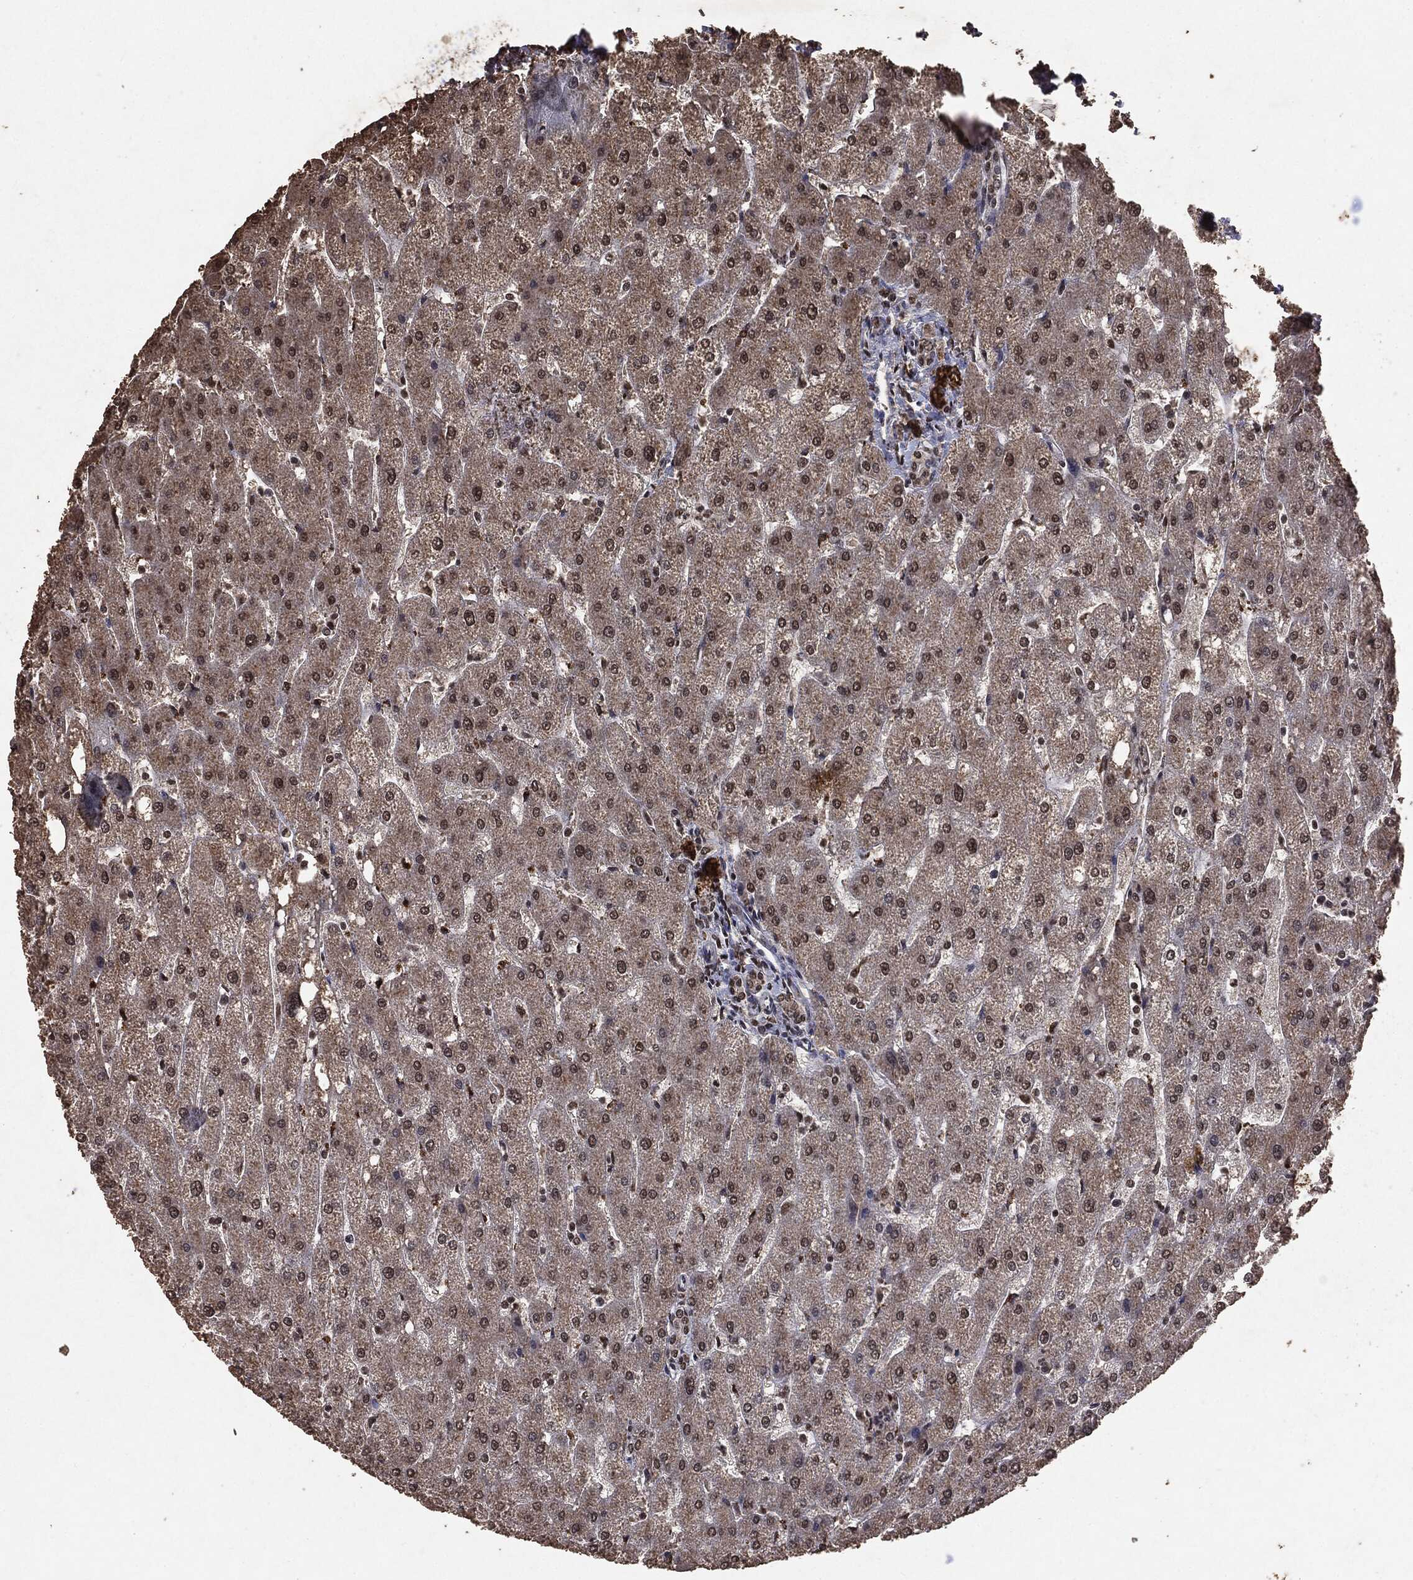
{"staining": {"intensity": "moderate", "quantity": "25%-75%", "location": "nuclear"}, "tissue": "liver", "cell_type": "Cholangiocytes", "image_type": "normal", "snomed": [{"axis": "morphology", "description": "Normal tissue, NOS"}, {"axis": "topography", "description": "Liver"}], "caption": "Immunohistochemical staining of normal human liver demonstrates medium levels of moderate nuclear expression in approximately 25%-75% of cholangiocytes.", "gene": "RAD18", "patient": {"sex": "male", "age": 67}}